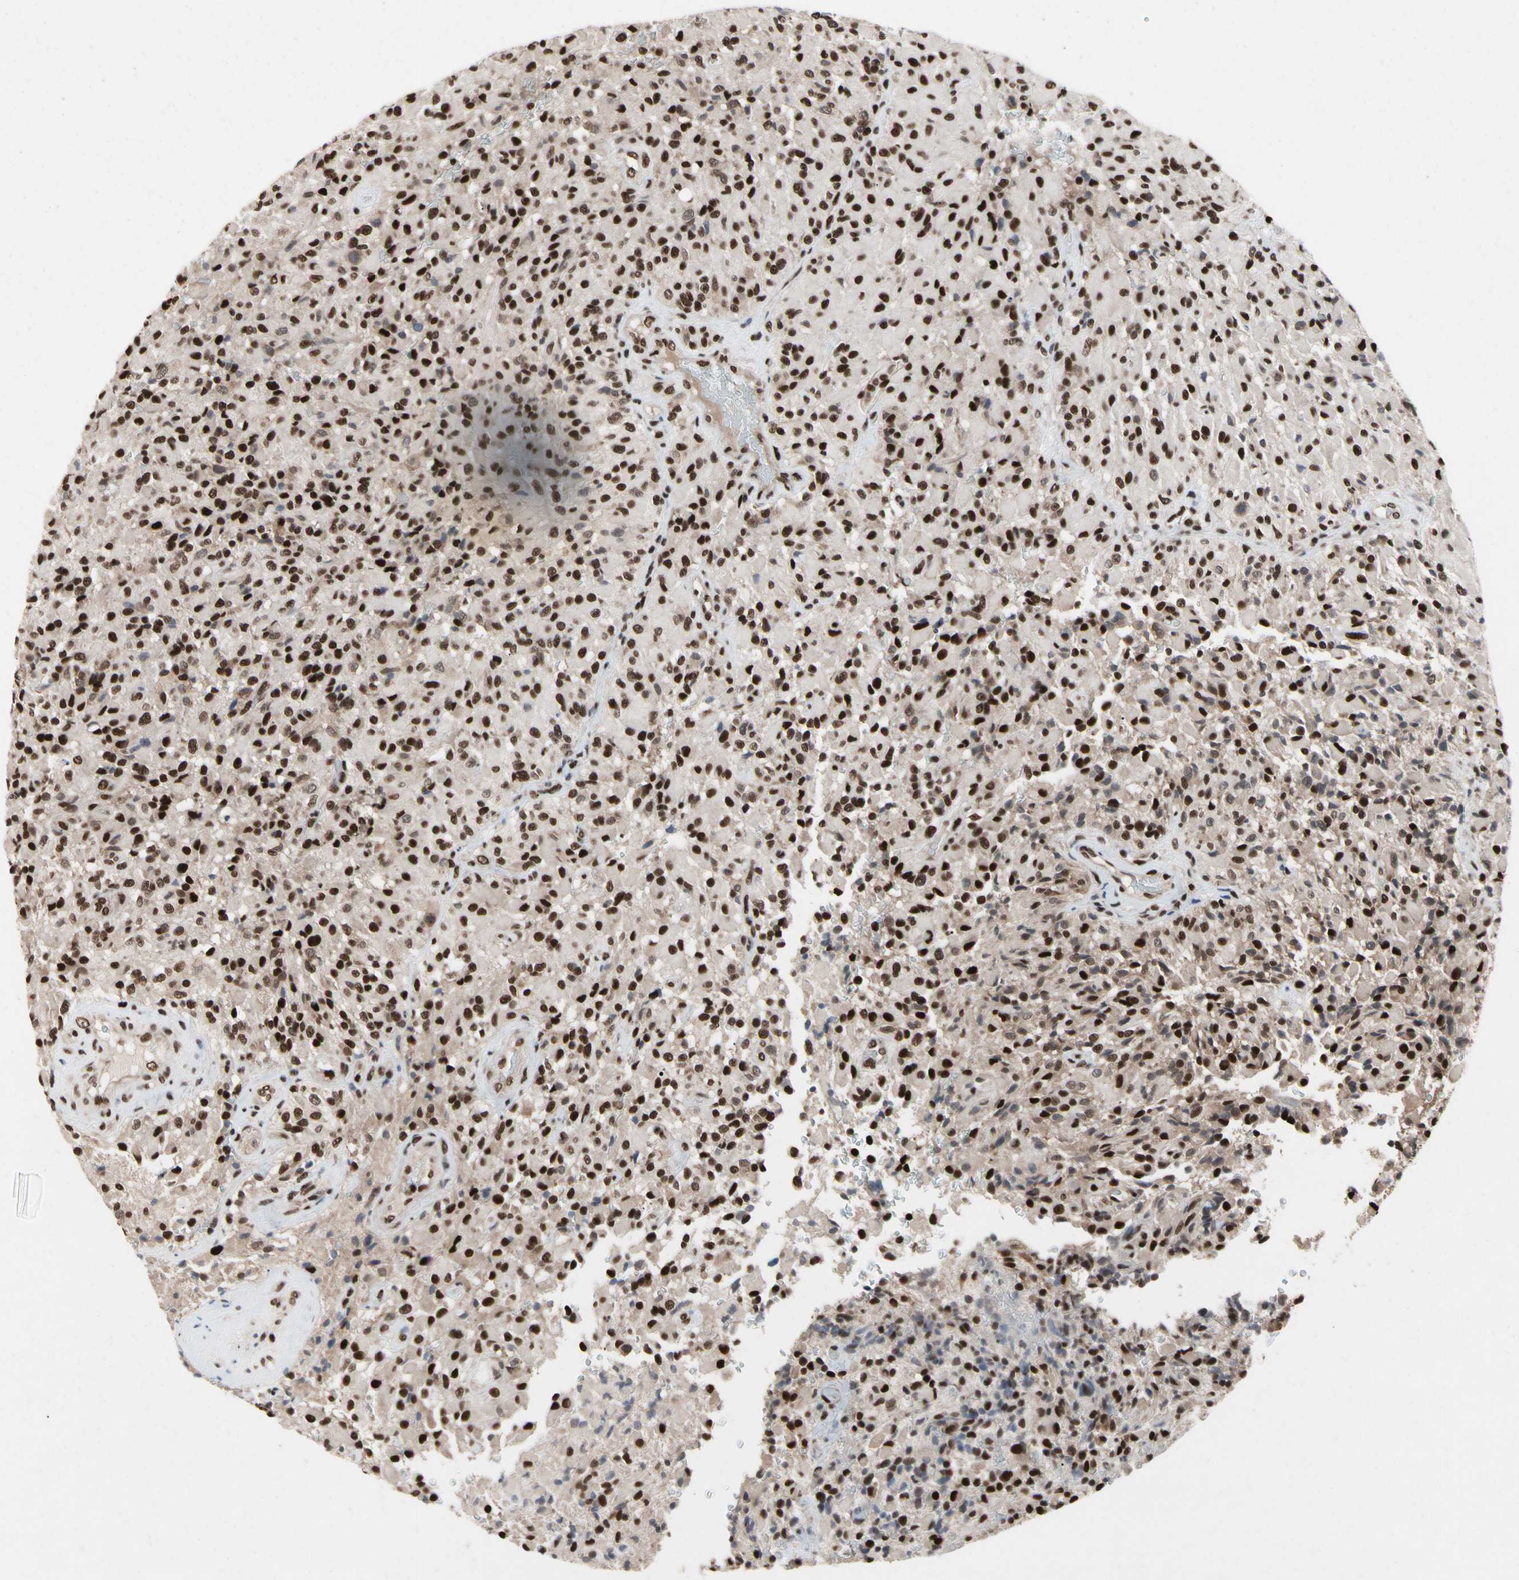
{"staining": {"intensity": "strong", "quantity": ">75%", "location": "nuclear"}, "tissue": "glioma", "cell_type": "Tumor cells", "image_type": "cancer", "snomed": [{"axis": "morphology", "description": "Glioma, malignant, High grade"}, {"axis": "topography", "description": "Brain"}], "caption": "High-power microscopy captured an IHC photomicrograph of high-grade glioma (malignant), revealing strong nuclear staining in approximately >75% of tumor cells. (IHC, brightfield microscopy, high magnification).", "gene": "FAM98B", "patient": {"sex": "male", "age": 71}}